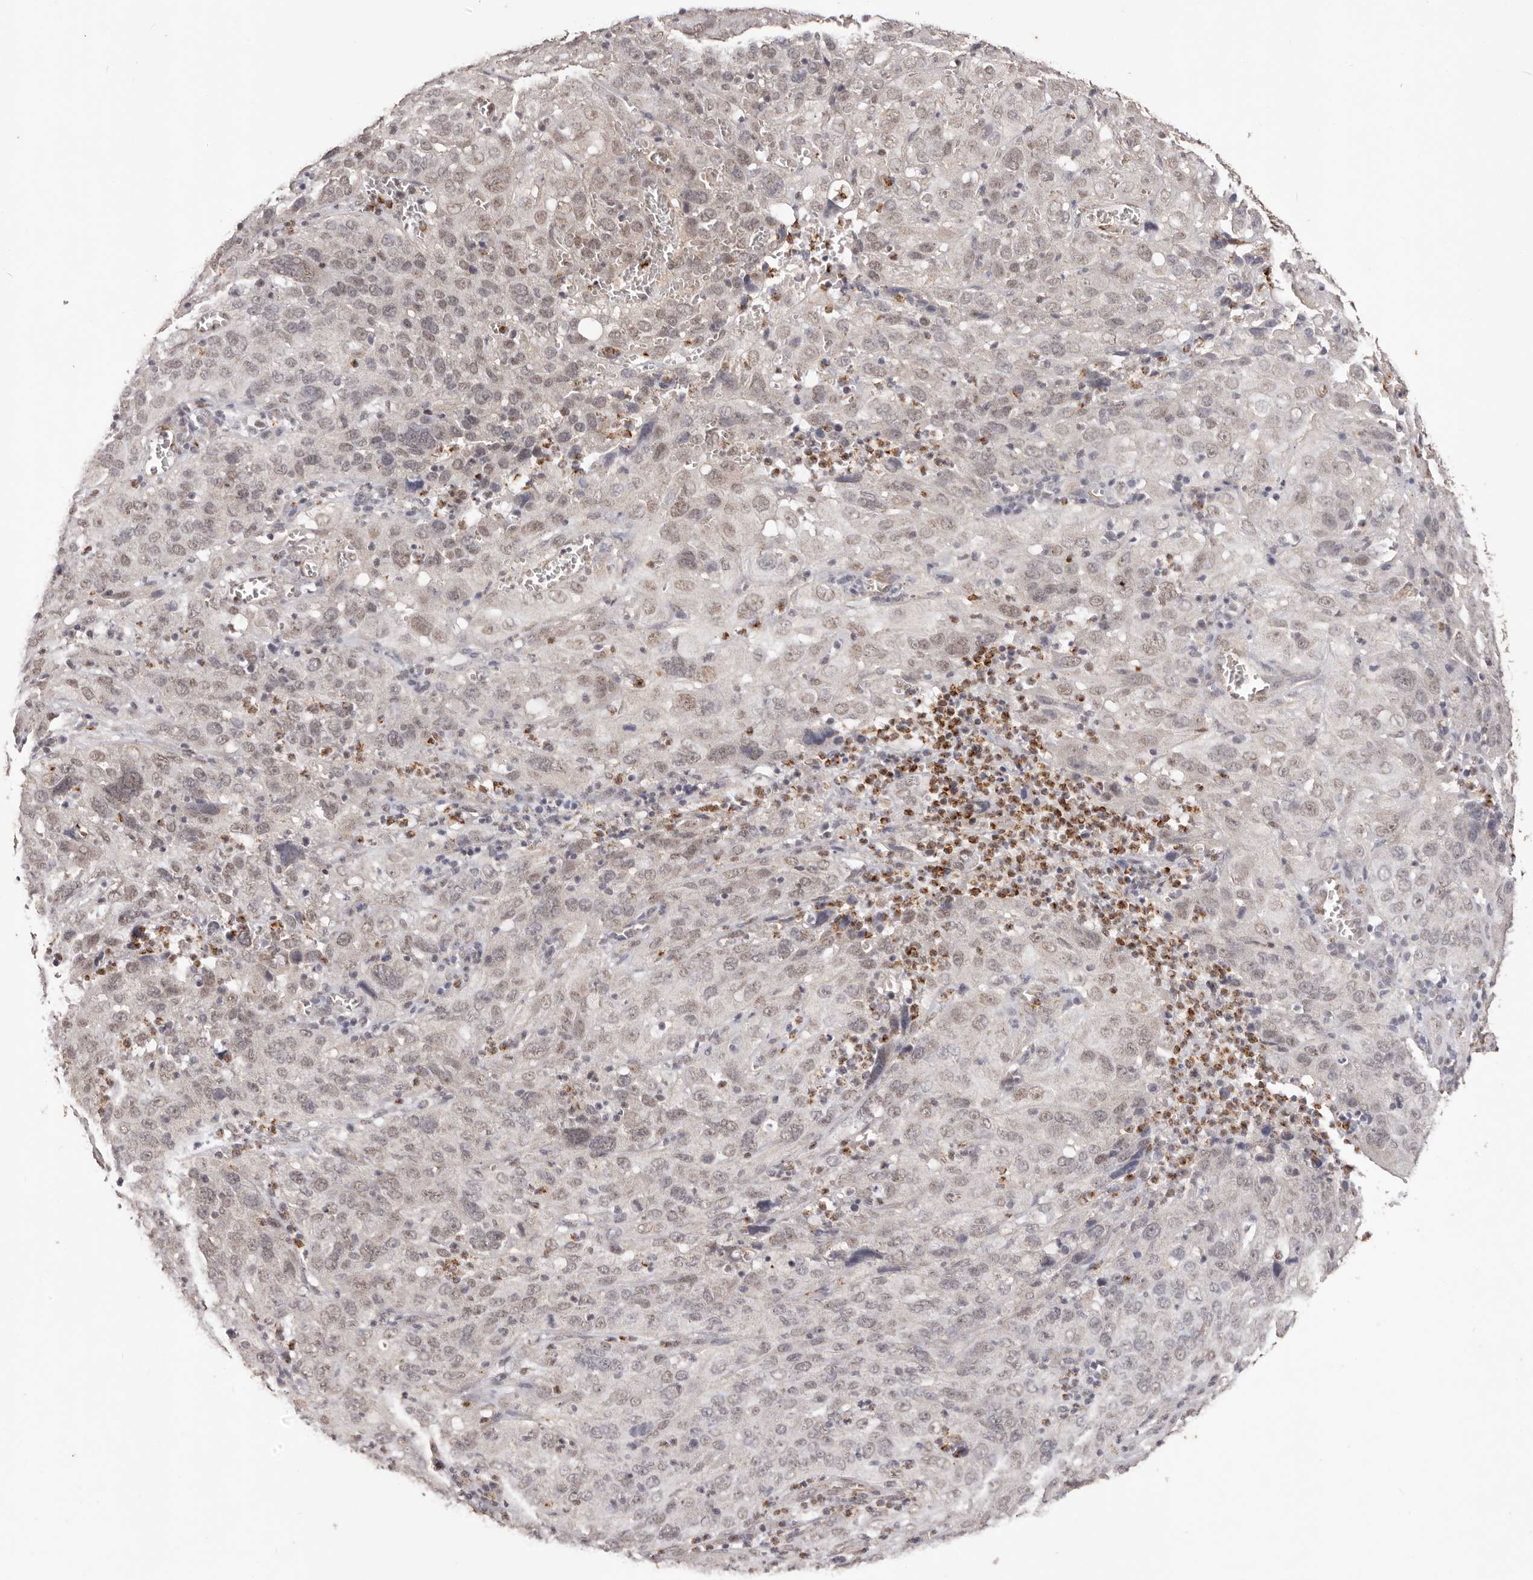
{"staining": {"intensity": "moderate", "quantity": "25%-75%", "location": "nuclear"}, "tissue": "cervical cancer", "cell_type": "Tumor cells", "image_type": "cancer", "snomed": [{"axis": "morphology", "description": "Squamous cell carcinoma, NOS"}, {"axis": "topography", "description": "Cervix"}], "caption": "Moderate nuclear staining is present in about 25%-75% of tumor cells in cervical cancer.", "gene": "RPS6KA5", "patient": {"sex": "female", "age": 32}}